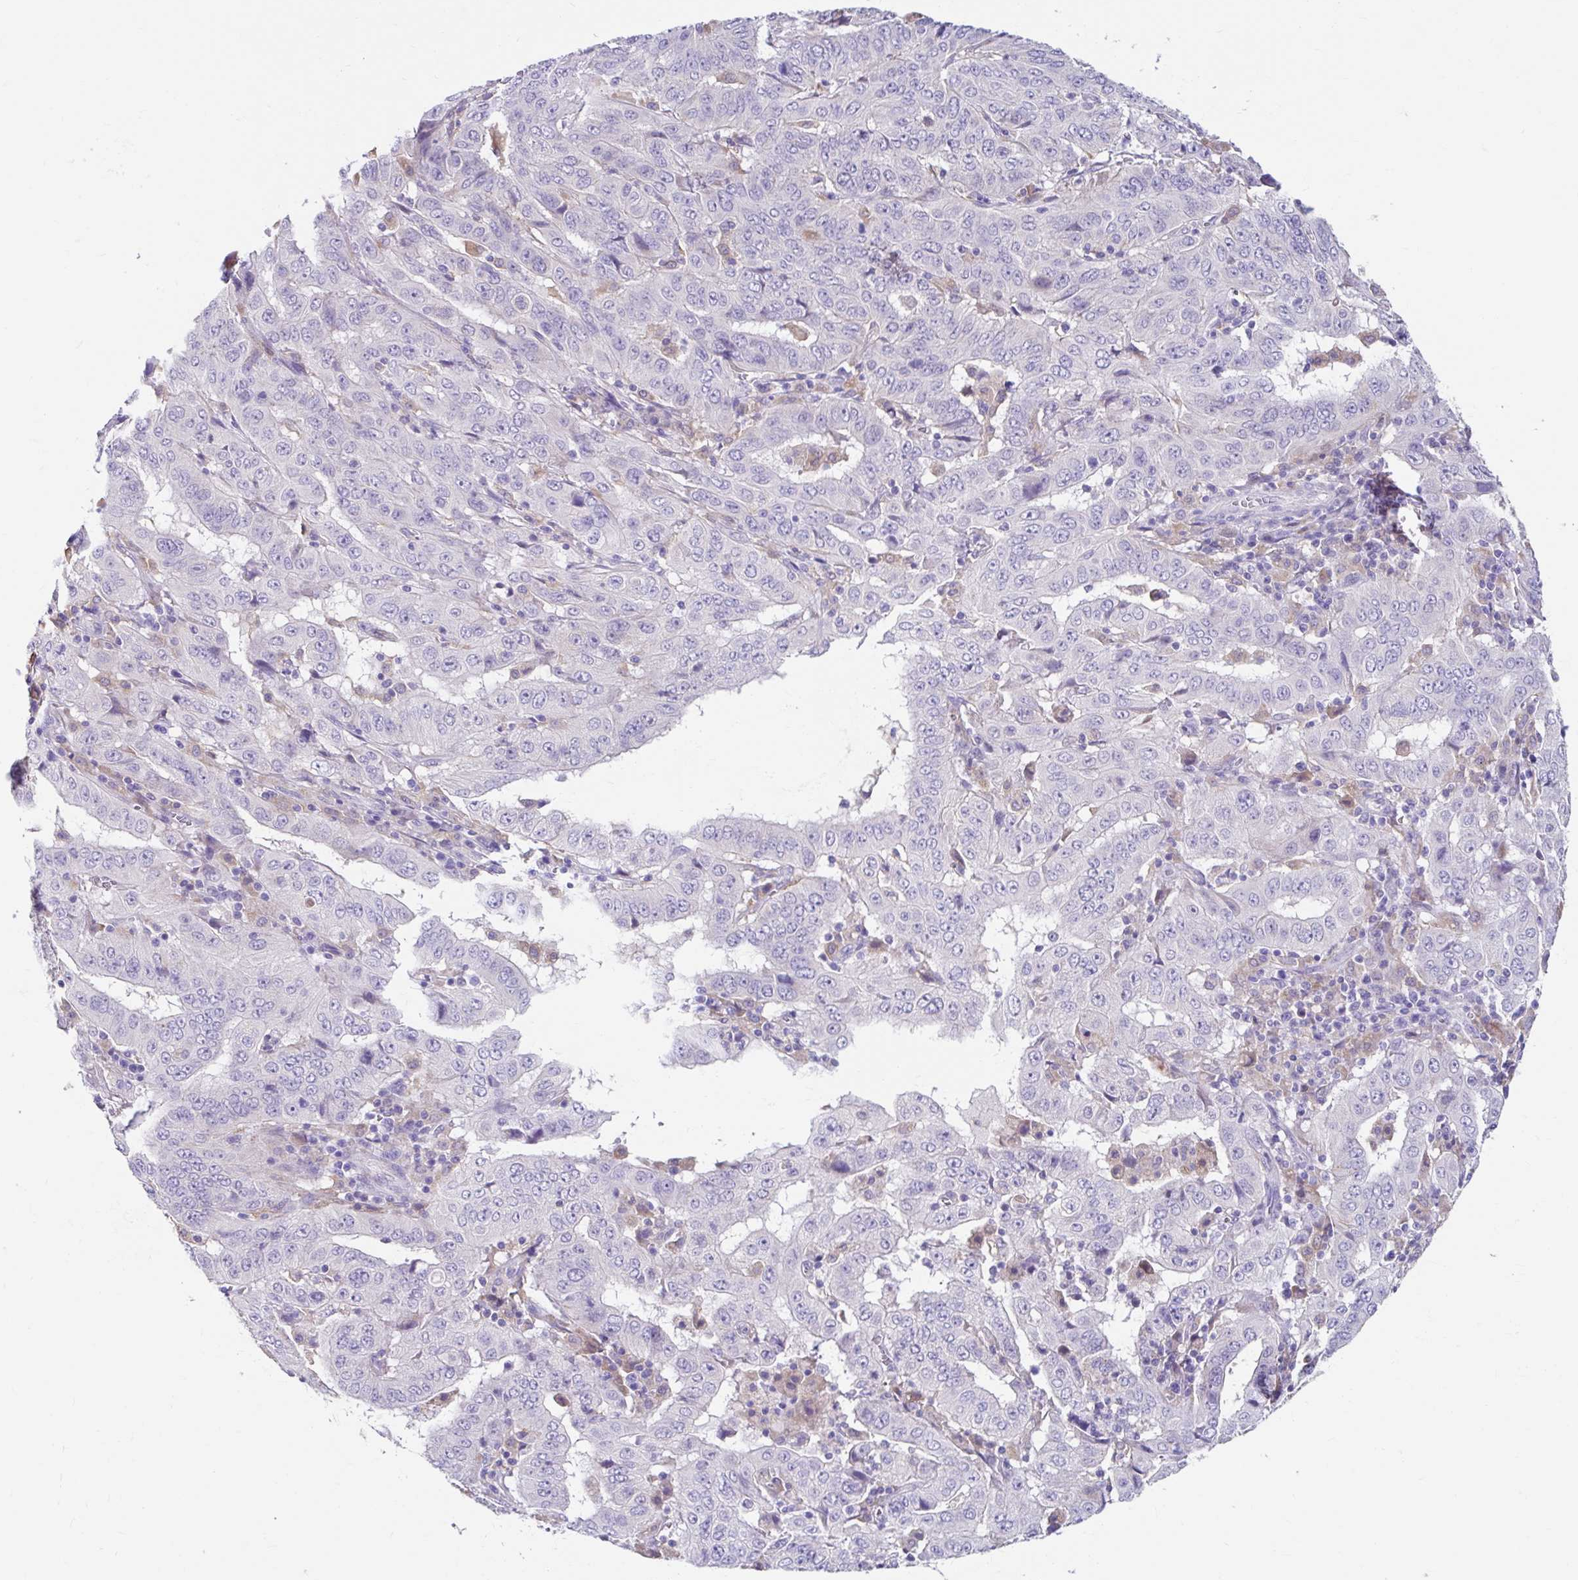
{"staining": {"intensity": "negative", "quantity": "none", "location": "none"}, "tissue": "pancreatic cancer", "cell_type": "Tumor cells", "image_type": "cancer", "snomed": [{"axis": "morphology", "description": "Adenocarcinoma, NOS"}, {"axis": "topography", "description": "Pancreas"}], "caption": "Histopathology image shows no significant protein positivity in tumor cells of pancreatic cancer (adenocarcinoma).", "gene": "ZNF33A", "patient": {"sex": "male", "age": 63}}